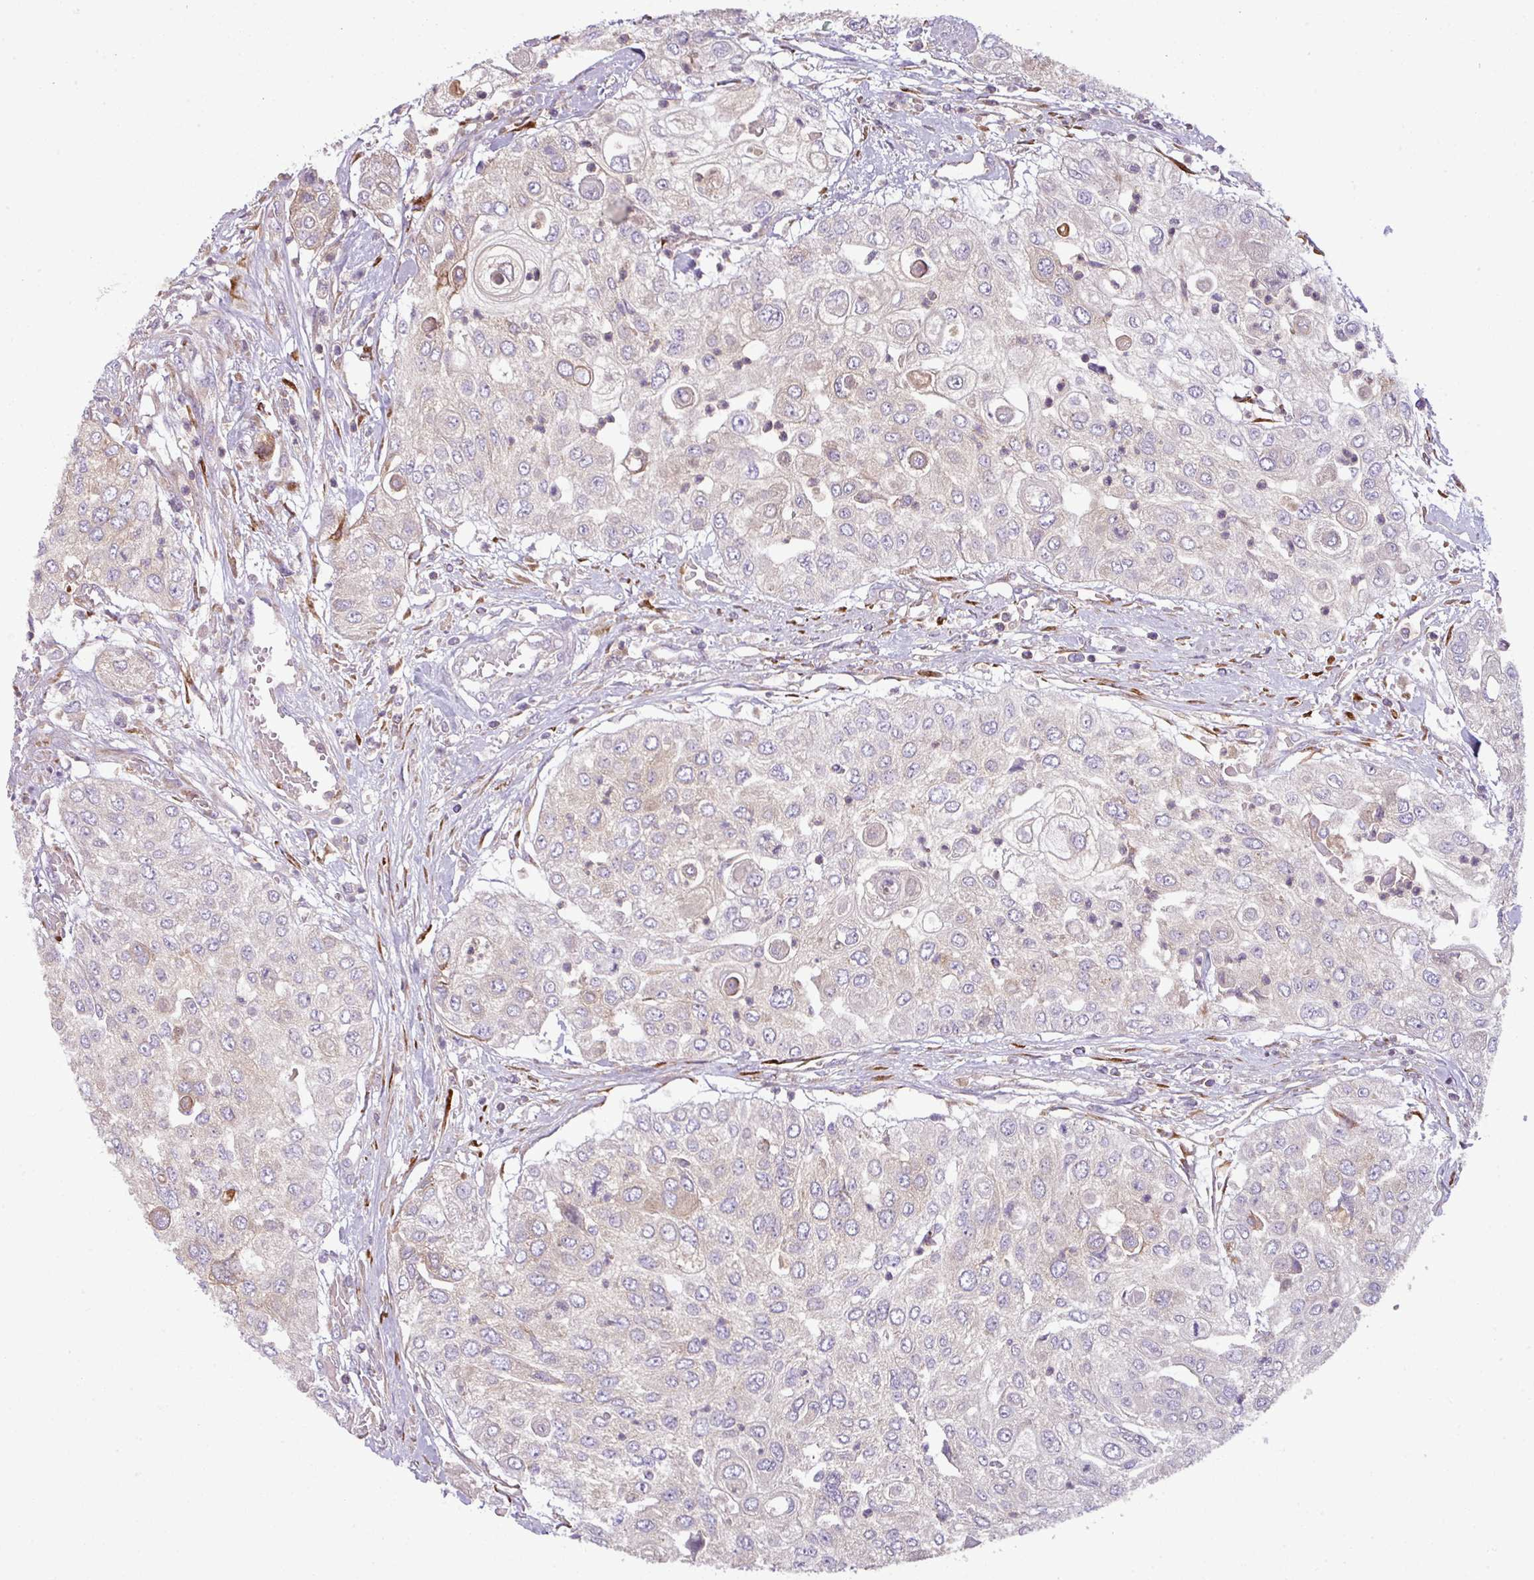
{"staining": {"intensity": "negative", "quantity": "none", "location": "none"}, "tissue": "urothelial cancer", "cell_type": "Tumor cells", "image_type": "cancer", "snomed": [{"axis": "morphology", "description": "Urothelial carcinoma, High grade"}, {"axis": "topography", "description": "Urinary bladder"}], "caption": "IHC of human high-grade urothelial carcinoma reveals no expression in tumor cells. (DAB immunohistochemistry (IHC) visualized using brightfield microscopy, high magnification).", "gene": "LRRC74B", "patient": {"sex": "female", "age": 79}}